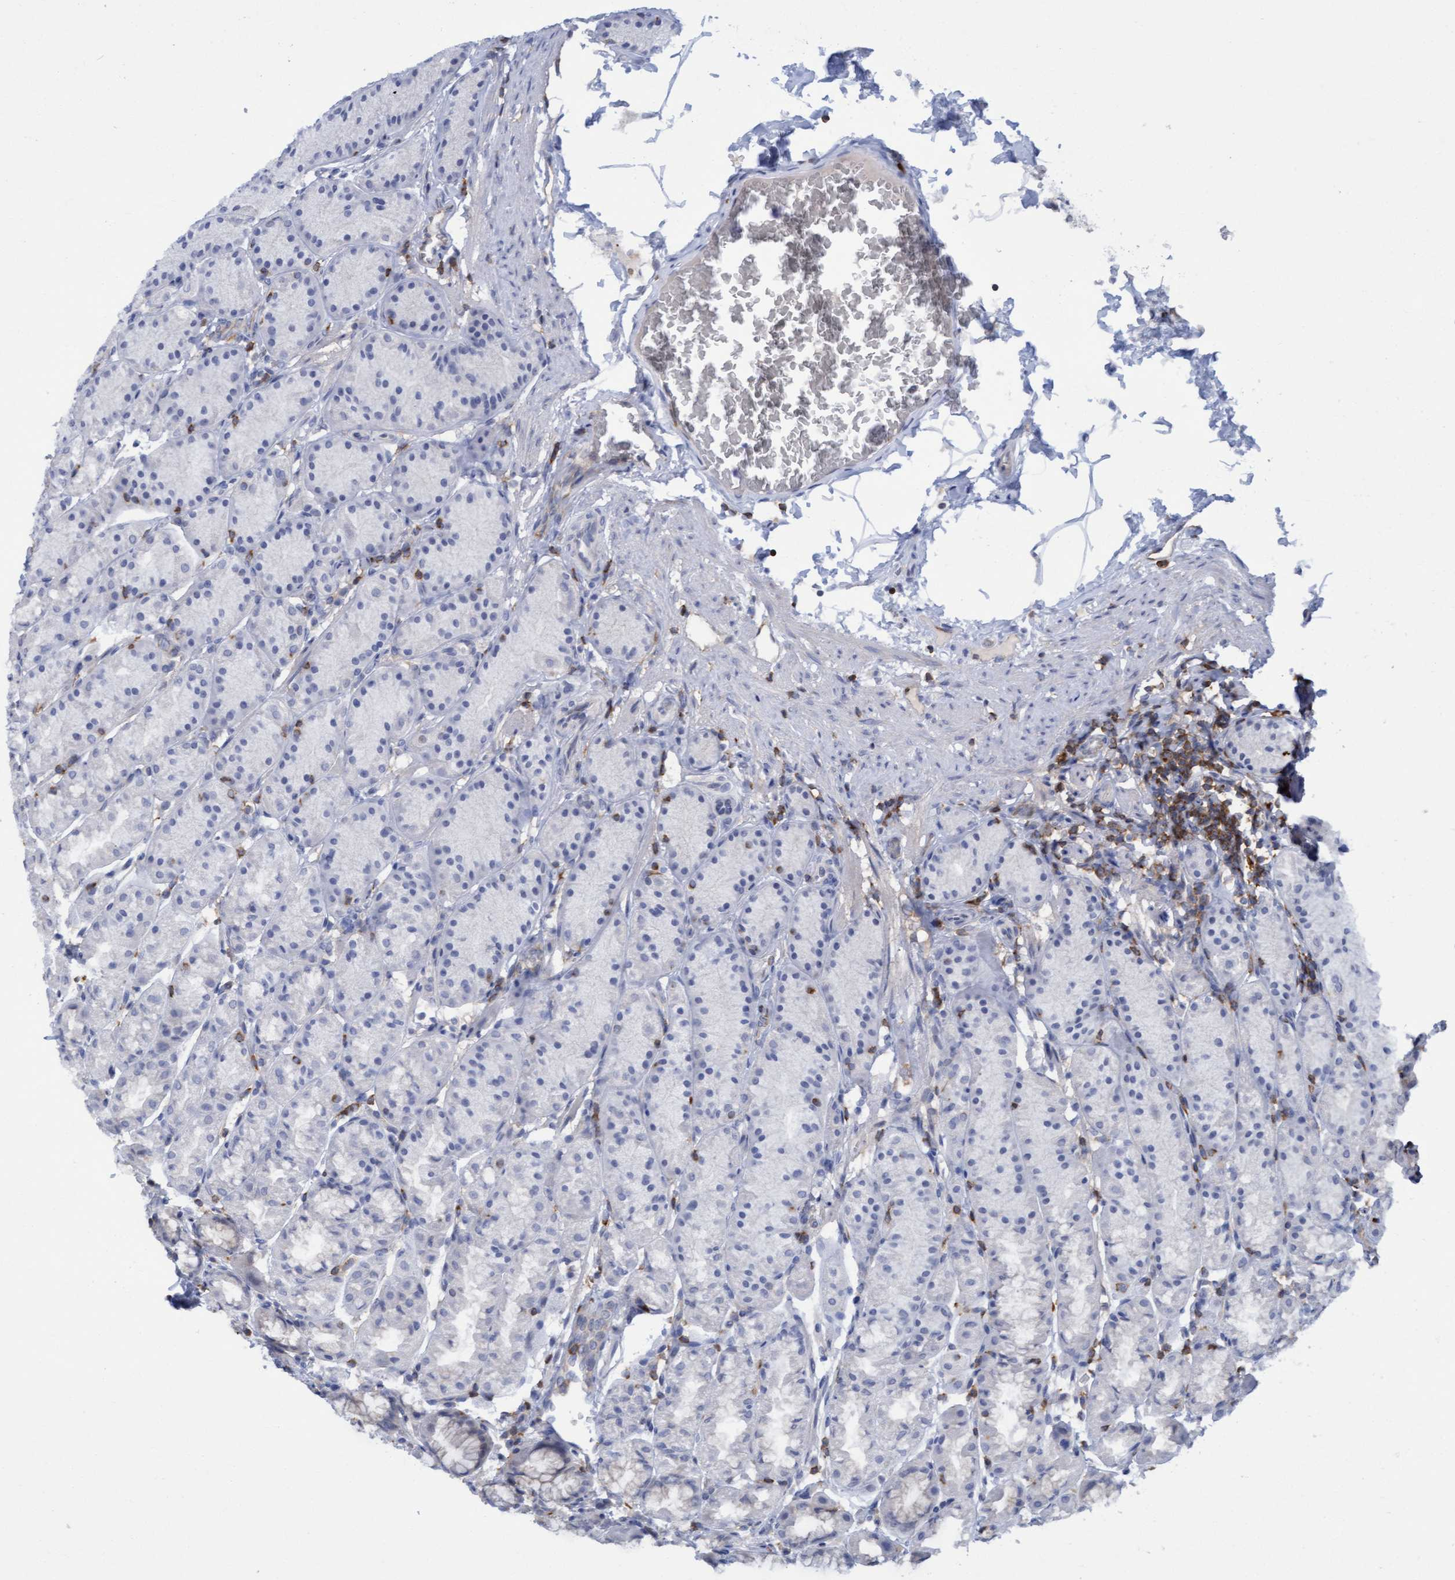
{"staining": {"intensity": "weak", "quantity": "<25%", "location": "cytoplasmic/membranous"}, "tissue": "stomach", "cell_type": "Glandular cells", "image_type": "normal", "snomed": [{"axis": "morphology", "description": "Normal tissue, NOS"}, {"axis": "topography", "description": "Stomach"}], "caption": "This image is of benign stomach stained with immunohistochemistry to label a protein in brown with the nuclei are counter-stained blue. There is no staining in glandular cells.", "gene": "FNBP1", "patient": {"sex": "male", "age": 42}}